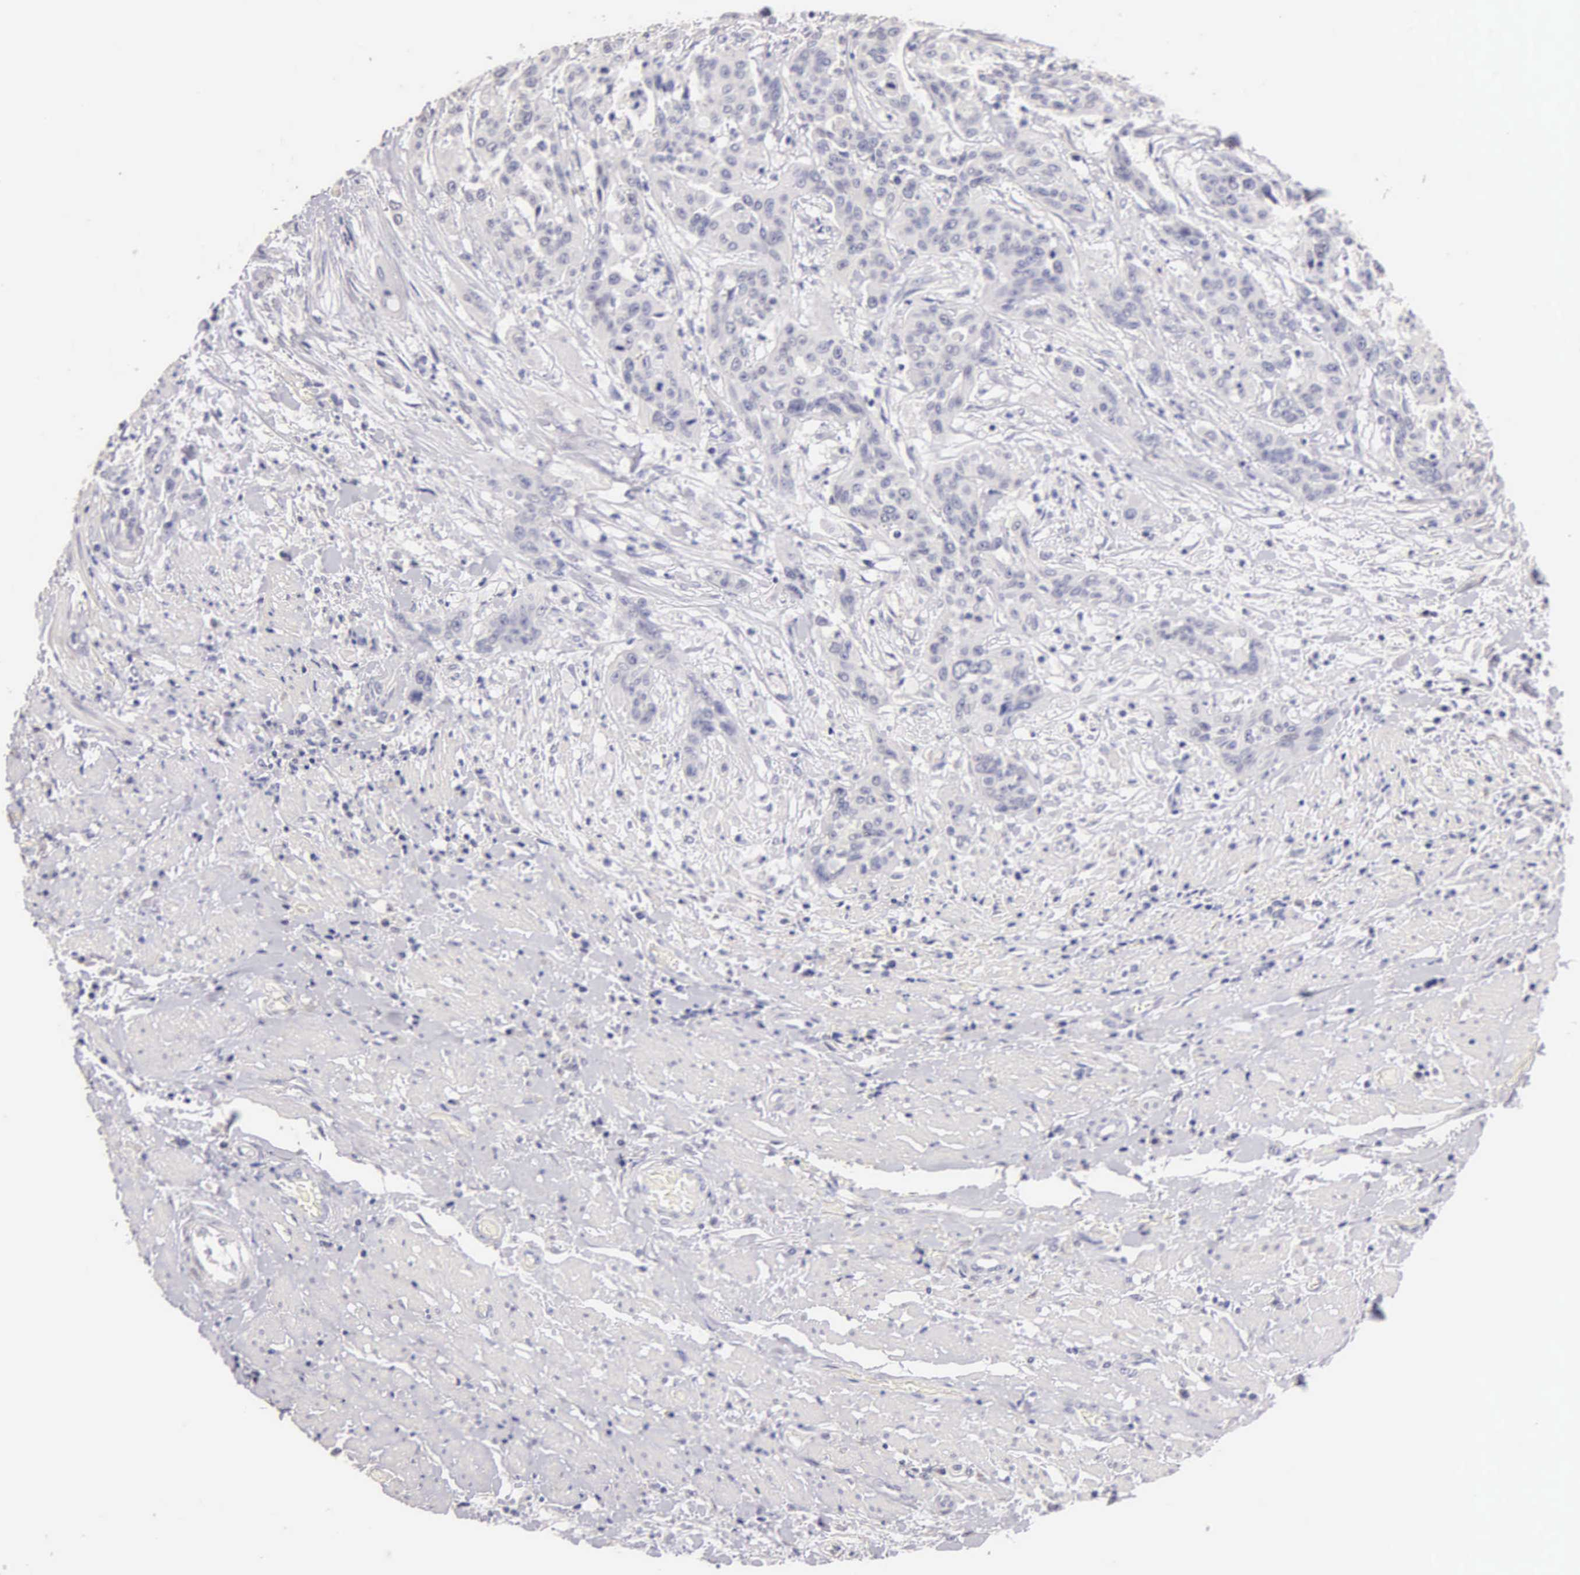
{"staining": {"intensity": "negative", "quantity": "none", "location": "none"}, "tissue": "cervical cancer", "cell_type": "Tumor cells", "image_type": "cancer", "snomed": [{"axis": "morphology", "description": "Squamous cell carcinoma, NOS"}, {"axis": "topography", "description": "Cervix"}], "caption": "A micrograph of human squamous cell carcinoma (cervical) is negative for staining in tumor cells.", "gene": "ESR1", "patient": {"sex": "female", "age": 41}}